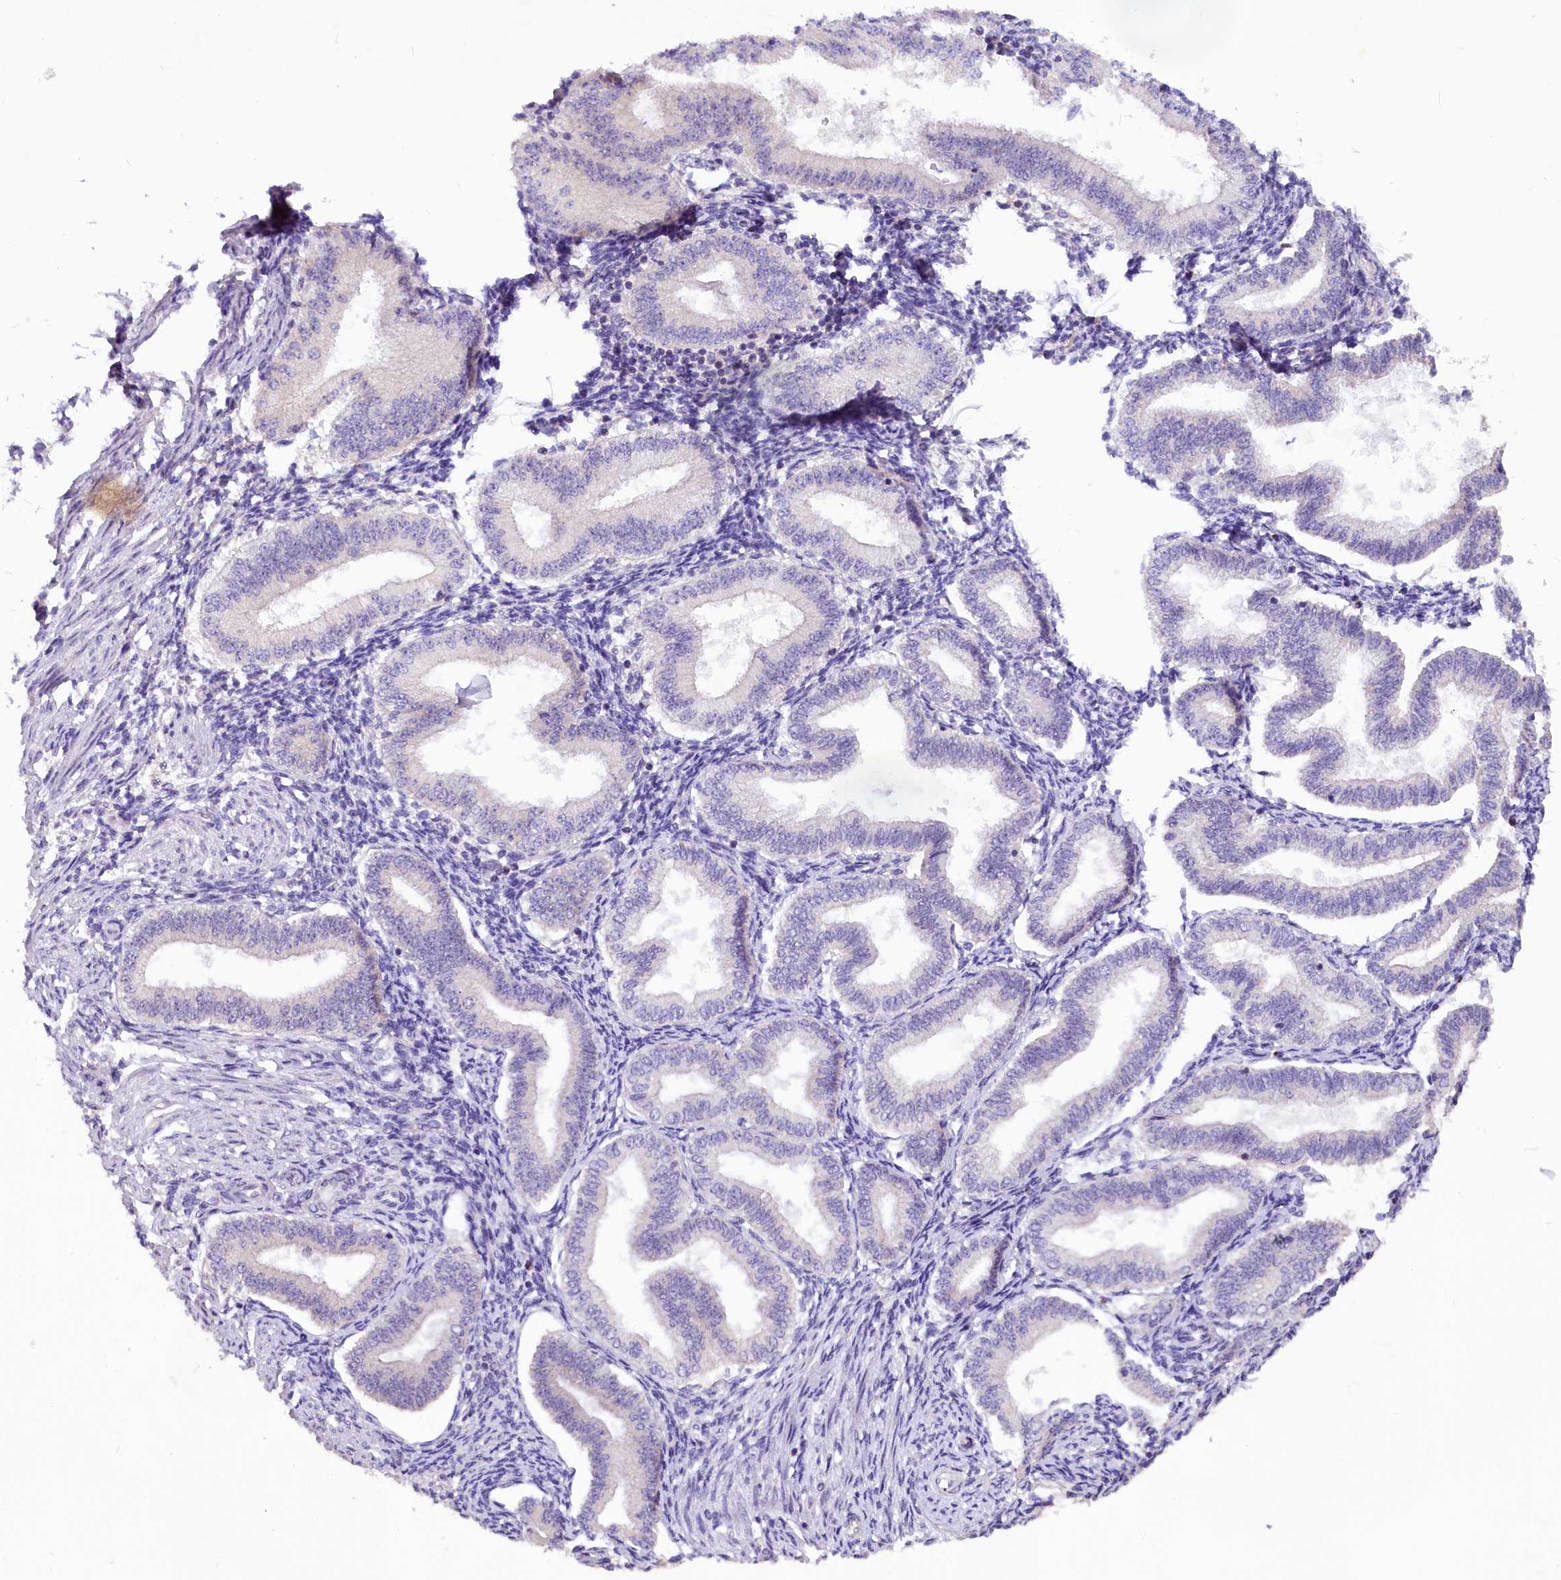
{"staining": {"intensity": "negative", "quantity": "none", "location": "none"}, "tissue": "endometrium", "cell_type": "Cells in endometrial stroma", "image_type": "normal", "snomed": [{"axis": "morphology", "description": "Normal tissue, NOS"}, {"axis": "topography", "description": "Endometrium"}], "caption": "This is a image of IHC staining of unremarkable endometrium, which shows no expression in cells in endometrial stroma. (Immunohistochemistry (ihc), brightfield microscopy, high magnification).", "gene": "AP3B2", "patient": {"sex": "female", "age": 39}}